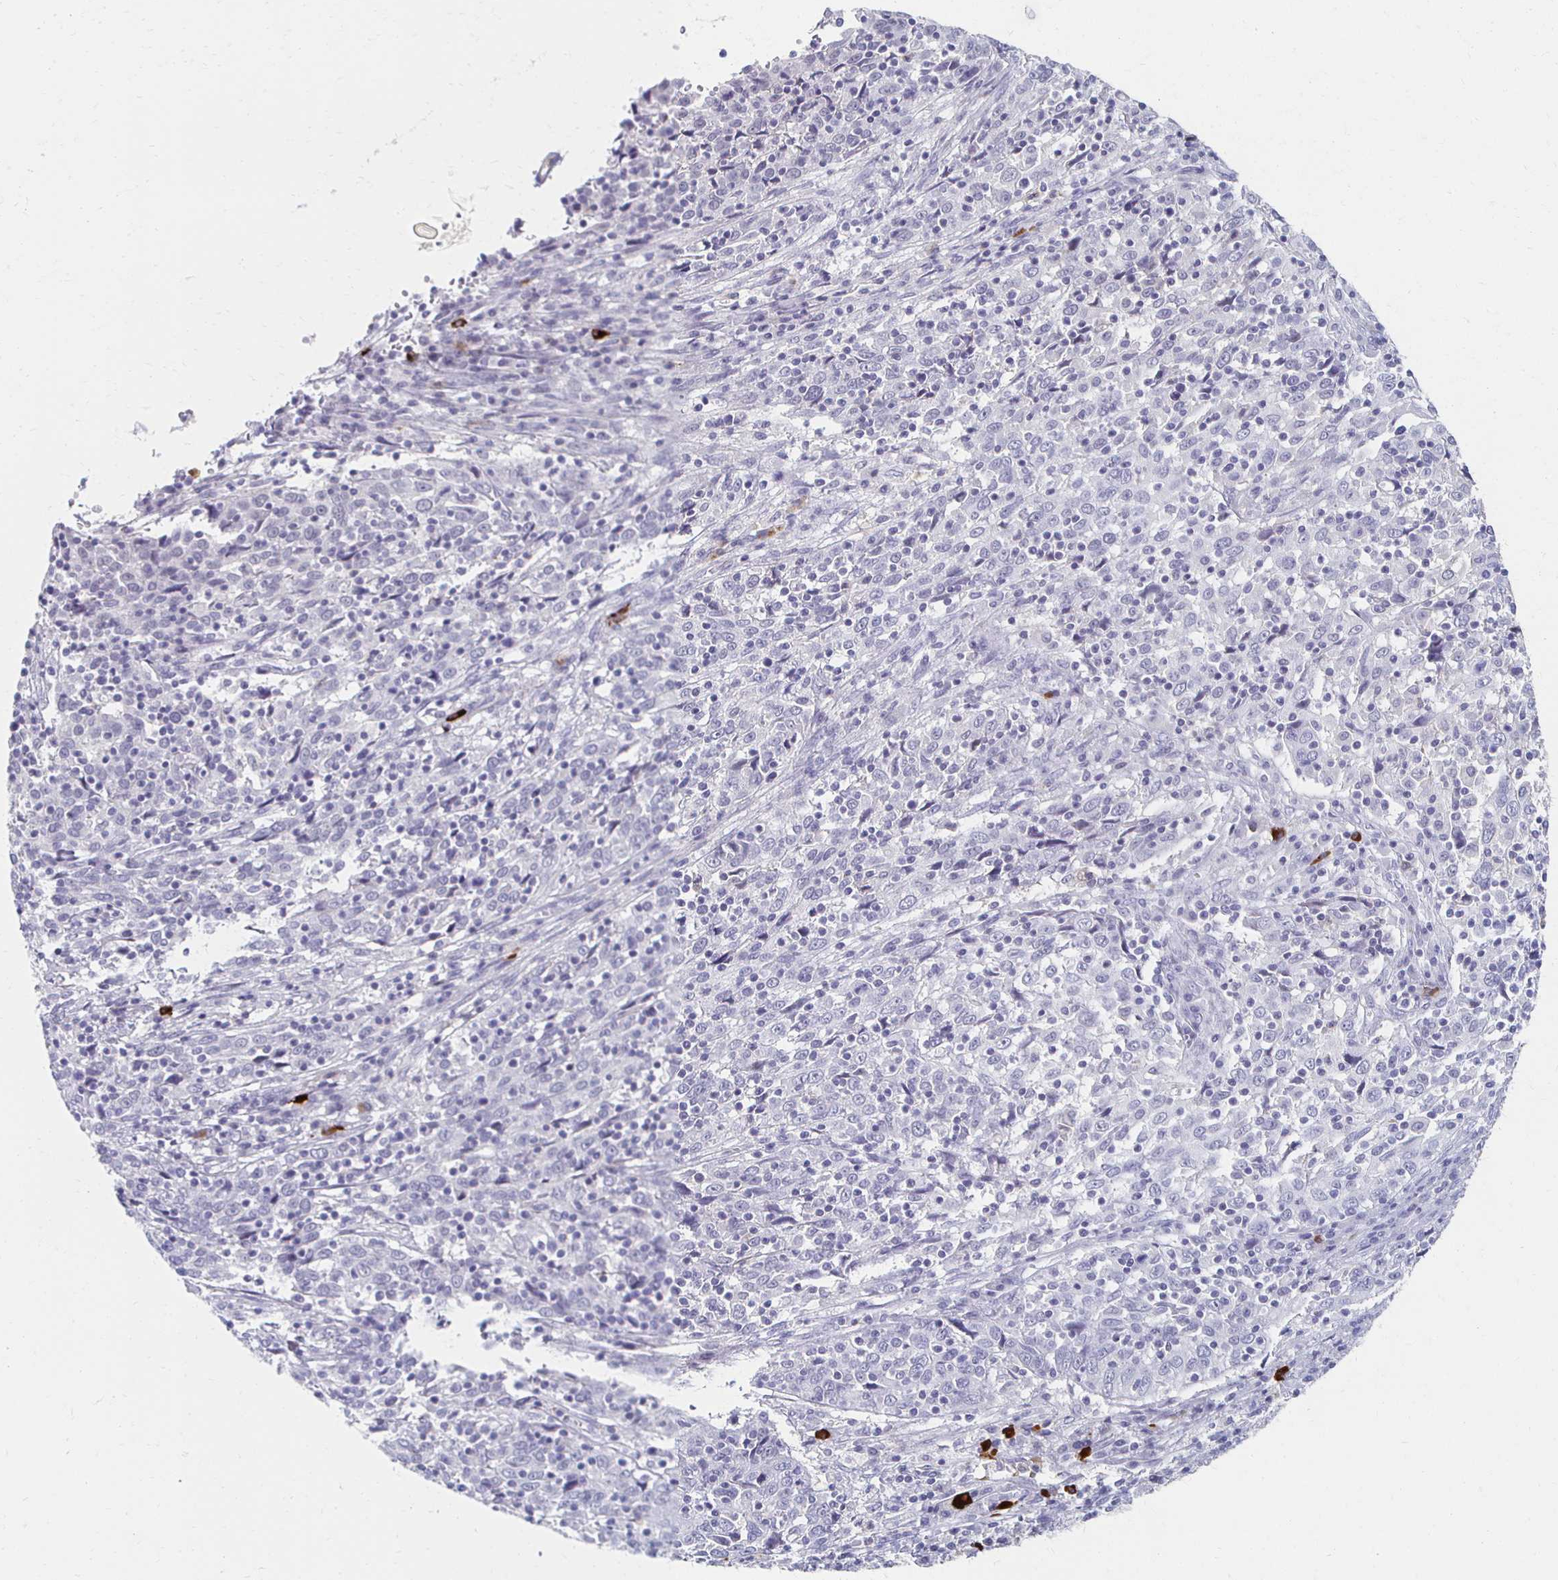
{"staining": {"intensity": "negative", "quantity": "none", "location": "none"}, "tissue": "cervical cancer", "cell_type": "Tumor cells", "image_type": "cancer", "snomed": [{"axis": "morphology", "description": "Squamous cell carcinoma, NOS"}, {"axis": "topography", "description": "Cervix"}], "caption": "IHC image of neoplastic tissue: cervical squamous cell carcinoma stained with DAB reveals no significant protein positivity in tumor cells.", "gene": "CXCR2", "patient": {"sex": "female", "age": 46}}